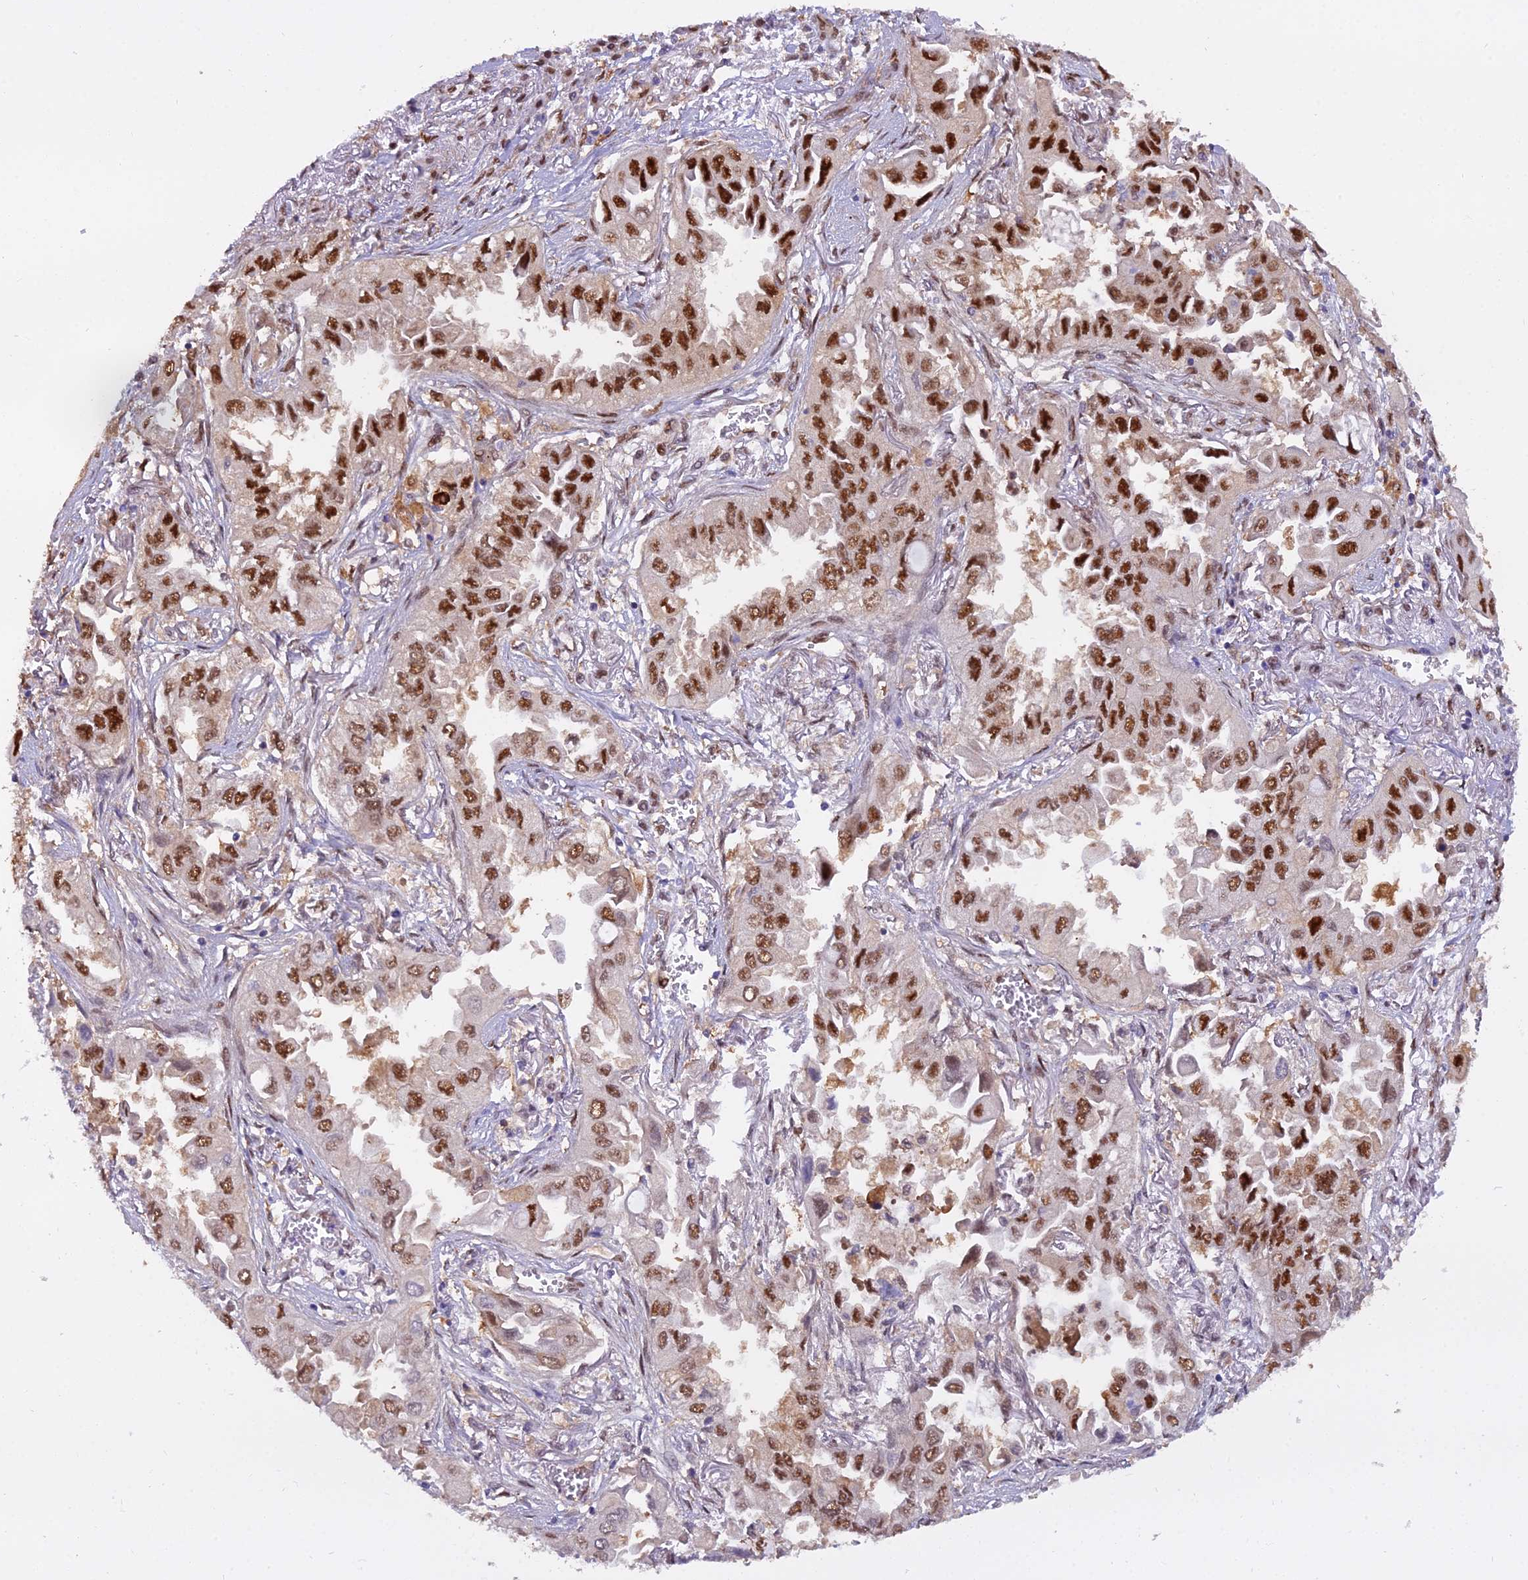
{"staining": {"intensity": "strong", "quantity": ">75%", "location": "nuclear"}, "tissue": "lung cancer", "cell_type": "Tumor cells", "image_type": "cancer", "snomed": [{"axis": "morphology", "description": "Adenocarcinoma, NOS"}, {"axis": "topography", "description": "Lung"}], "caption": "Protein expression analysis of lung cancer displays strong nuclear staining in approximately >75% of tumor cells. The protein of interest is stained brown, and the nuclei are stained in blue (DAB (3,3'-diaminobenzidine) IHC with brightfield microscopy, high magnification).", "gene": "NPEPL1", "patient": {"sex": "female", "age": 76}}